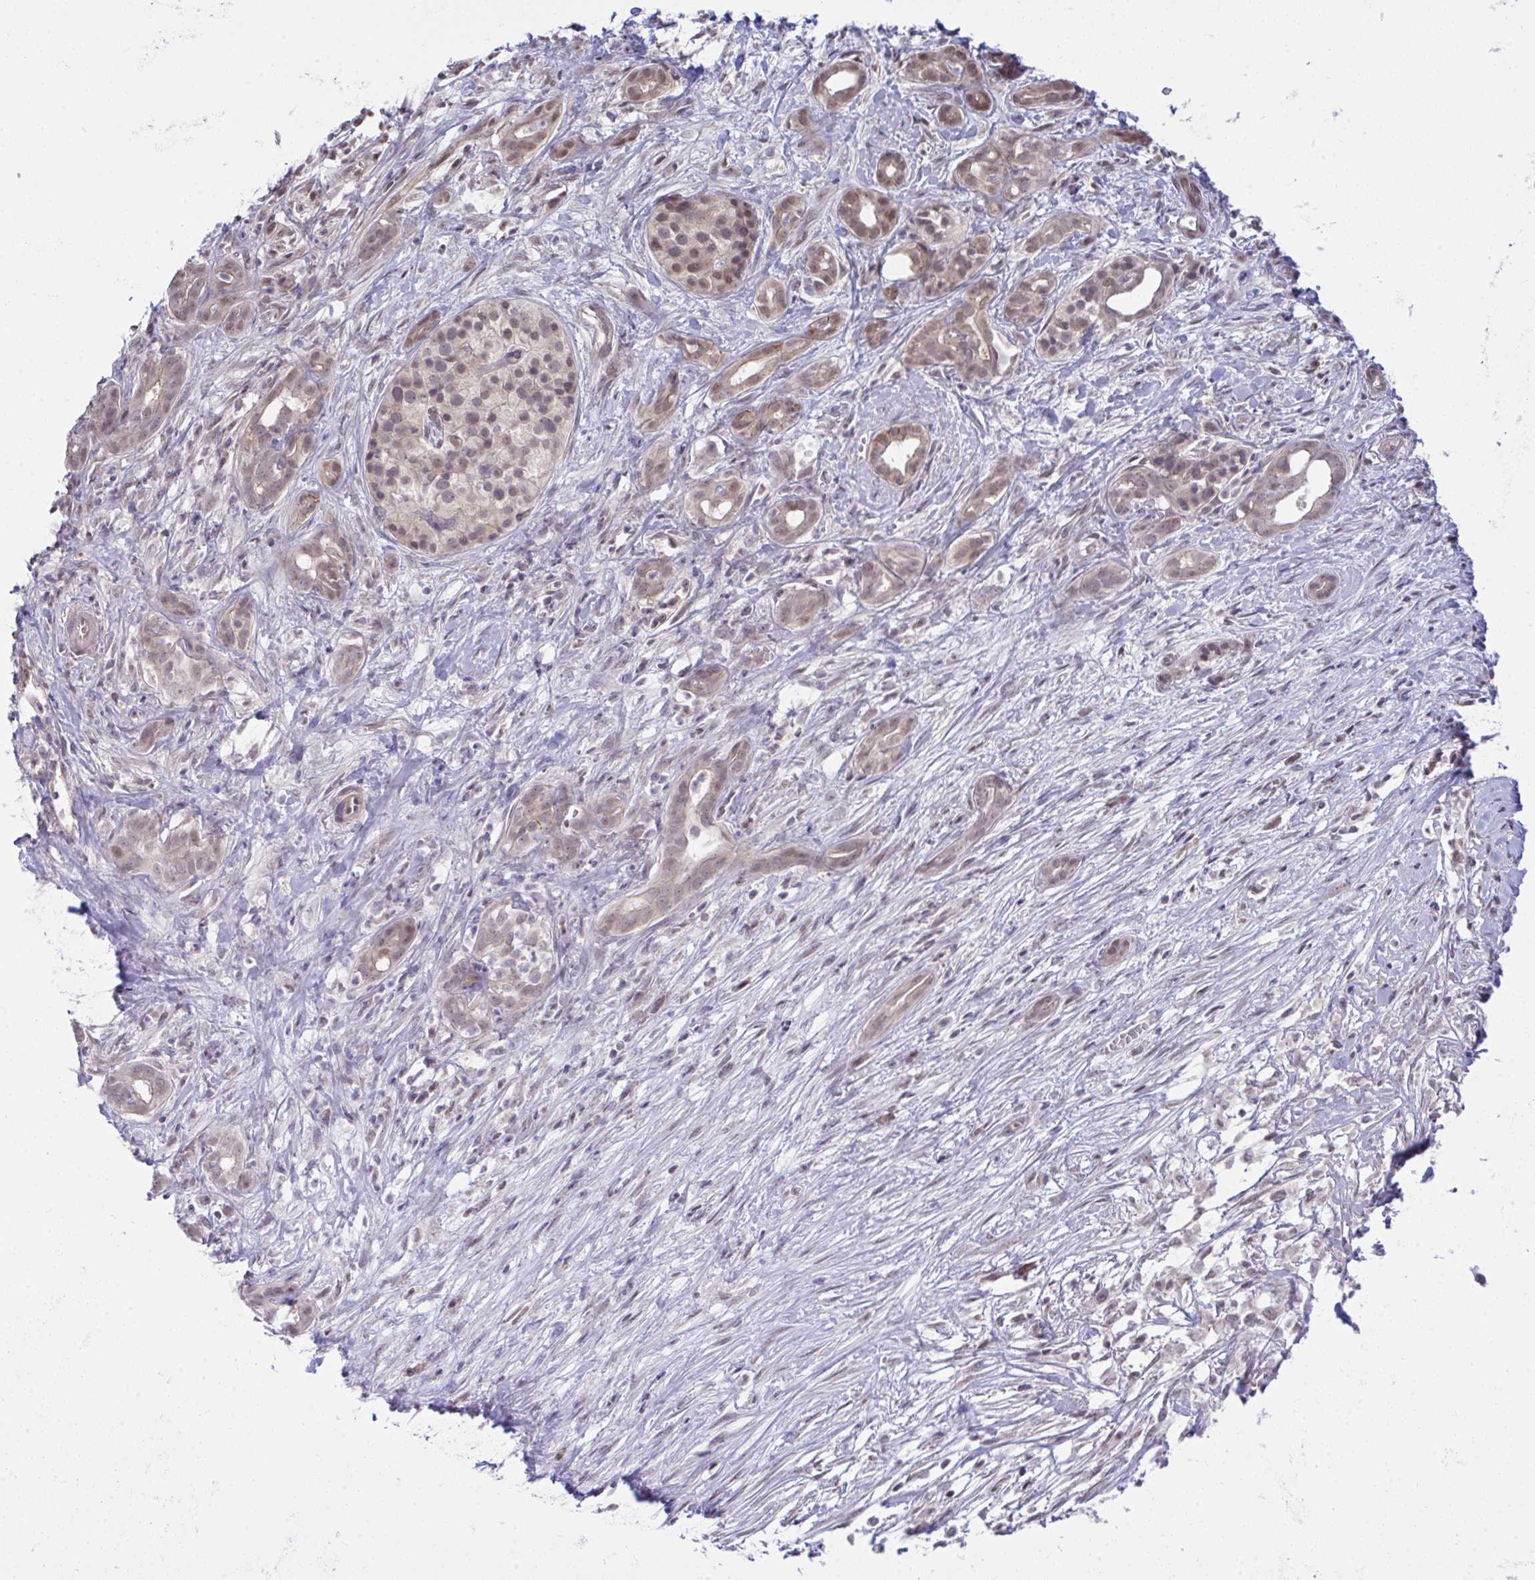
{"staining": {"intensity": "moderate", "quantity": "<25%", "location": "cytoplasmic/membranous,nuclear"}, "tissue": "pancreatic cancer", "cell_type": "Tumor cells", "image_type": "cancer", "snomed": [{"axis": "morphology", "description": "Adenocarcinoma, NOS"}, {"axis": "topography", "description": "Pancreas"}], "caption": "Immunohistochemical staining of adenocarcinoma (pancreatic) shows low levels of moderate cytoplasmic/membranous and nuclear protein positivity in approximately <25% of tumor cells. The protein of interest is stained brown, and the nuclei are stained in blue (DAB IHC with brightfield microscopy, high magnification).", "gene": "C9orf64", "patient": {"sex": "male", "age": 61}}